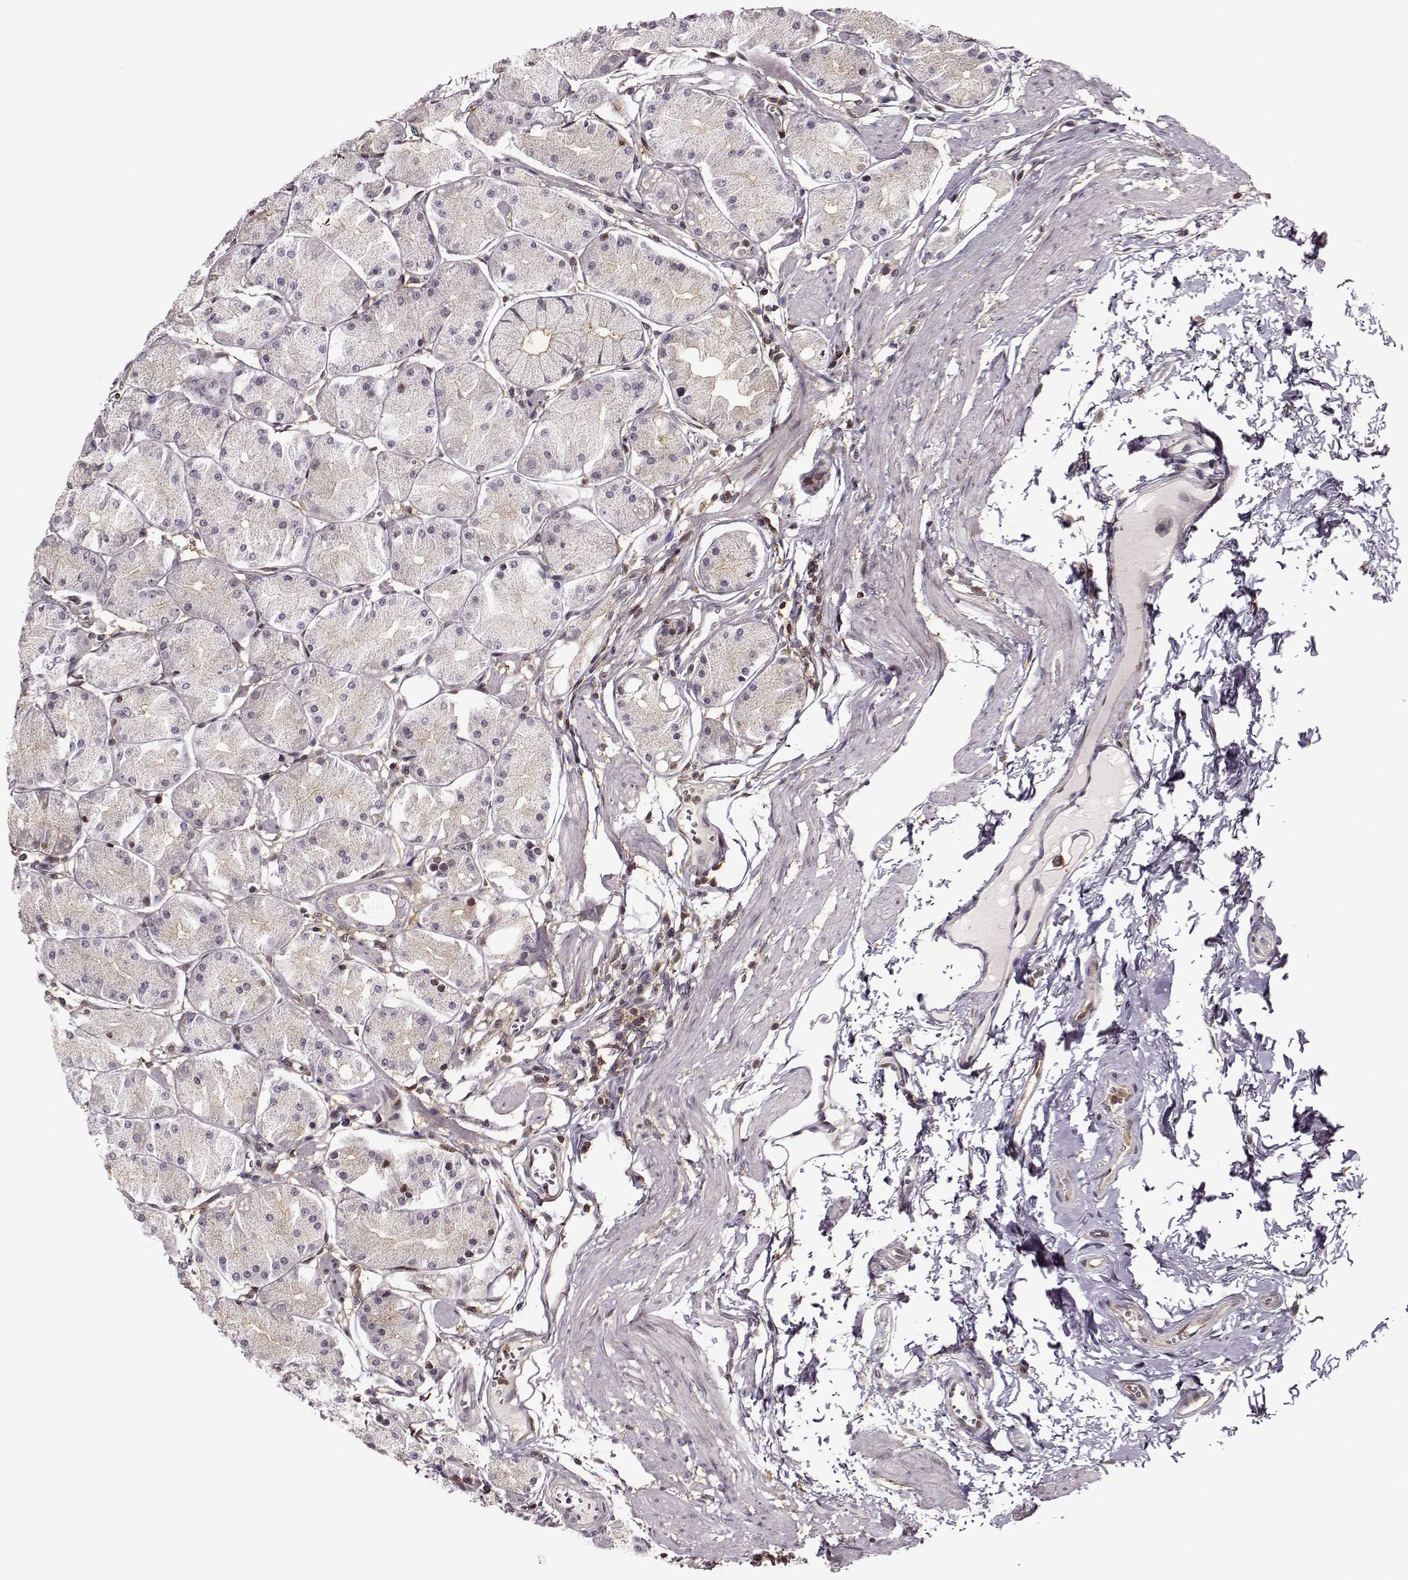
{"staining": {"intensity": "weak", "quantity": "<25%", "location": "cytoplasmic/membranous"}, "tissue": "stomach", "cell_type": "Glandular cells", "image_type": "normal", "snomed": [{"axis": "morphology", "description": "Normal tissue, NOS"}, {"axis": "topography", "description": "Stomach, upper"}], "caption": "The image shows no staining of glandular cells in benign stomach.", "gene": "MFSD1", "patient": {"sex": "male", "age": 60}}